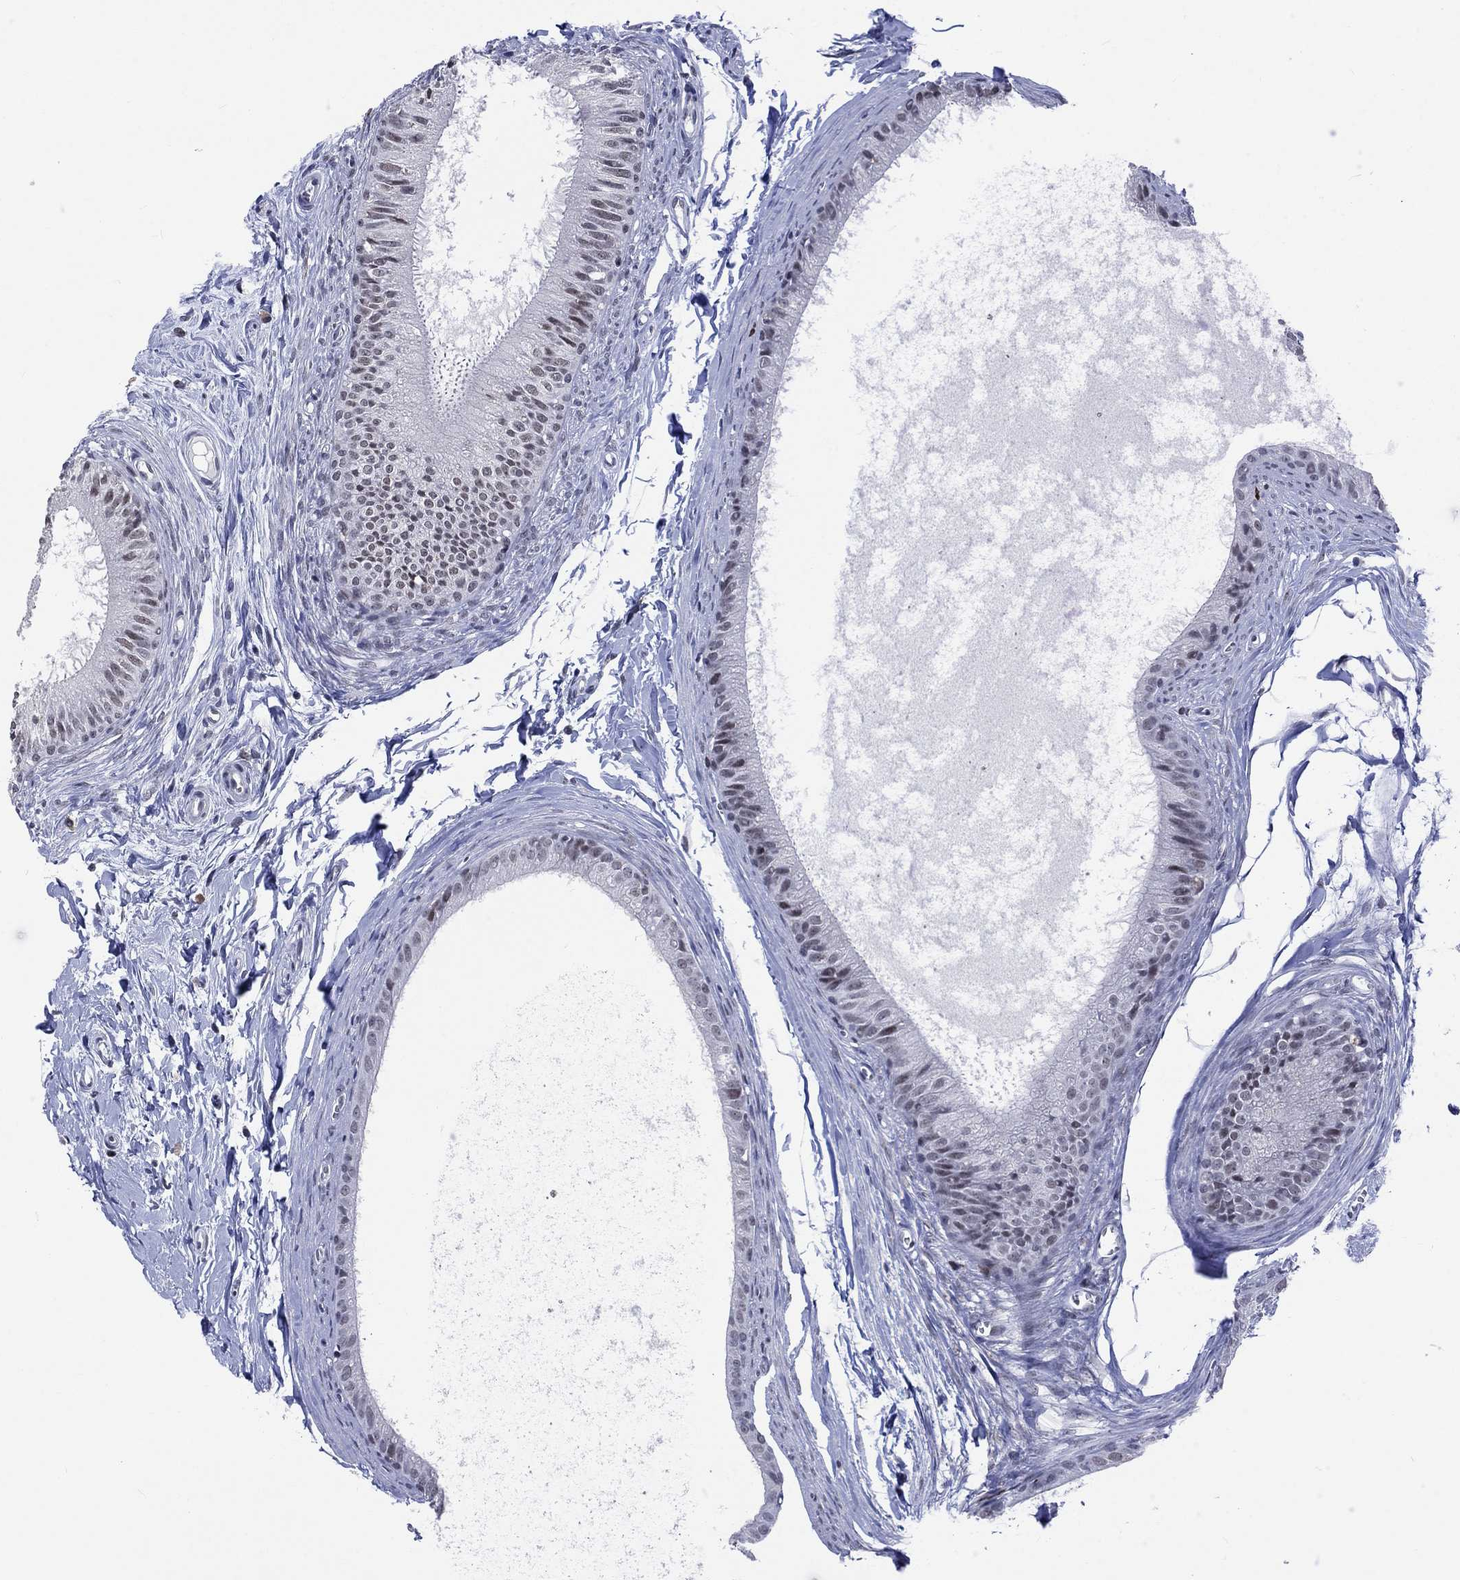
{"staining": {"intensity": "moderate", "quantity": "<25%", "location": "nuclear"}, "tissue": "epididymis", "cell_type": "Glandular cells", "image_type": "normal", "snomed": [{"axis": "morphology", "description": "Normal tissue, NOS"}, {"axis": "topography", "description": "Epididymis"}], "caption": "Immunohistochemistry (IHC) (DAB (3,3'-diaminobenzidine)) staining of benign human epididymis displays moderate nuclear protein positivity in about <25% of glandular cells. The protein of interest is stained brown, and the nuclei are stained in blue (DAB (3,3'-diaminobenzidine) IHC with brightfield microscopy, high magnification).", "gene": "HCFC1", "patient": {"sex": "male", "age": 51}}